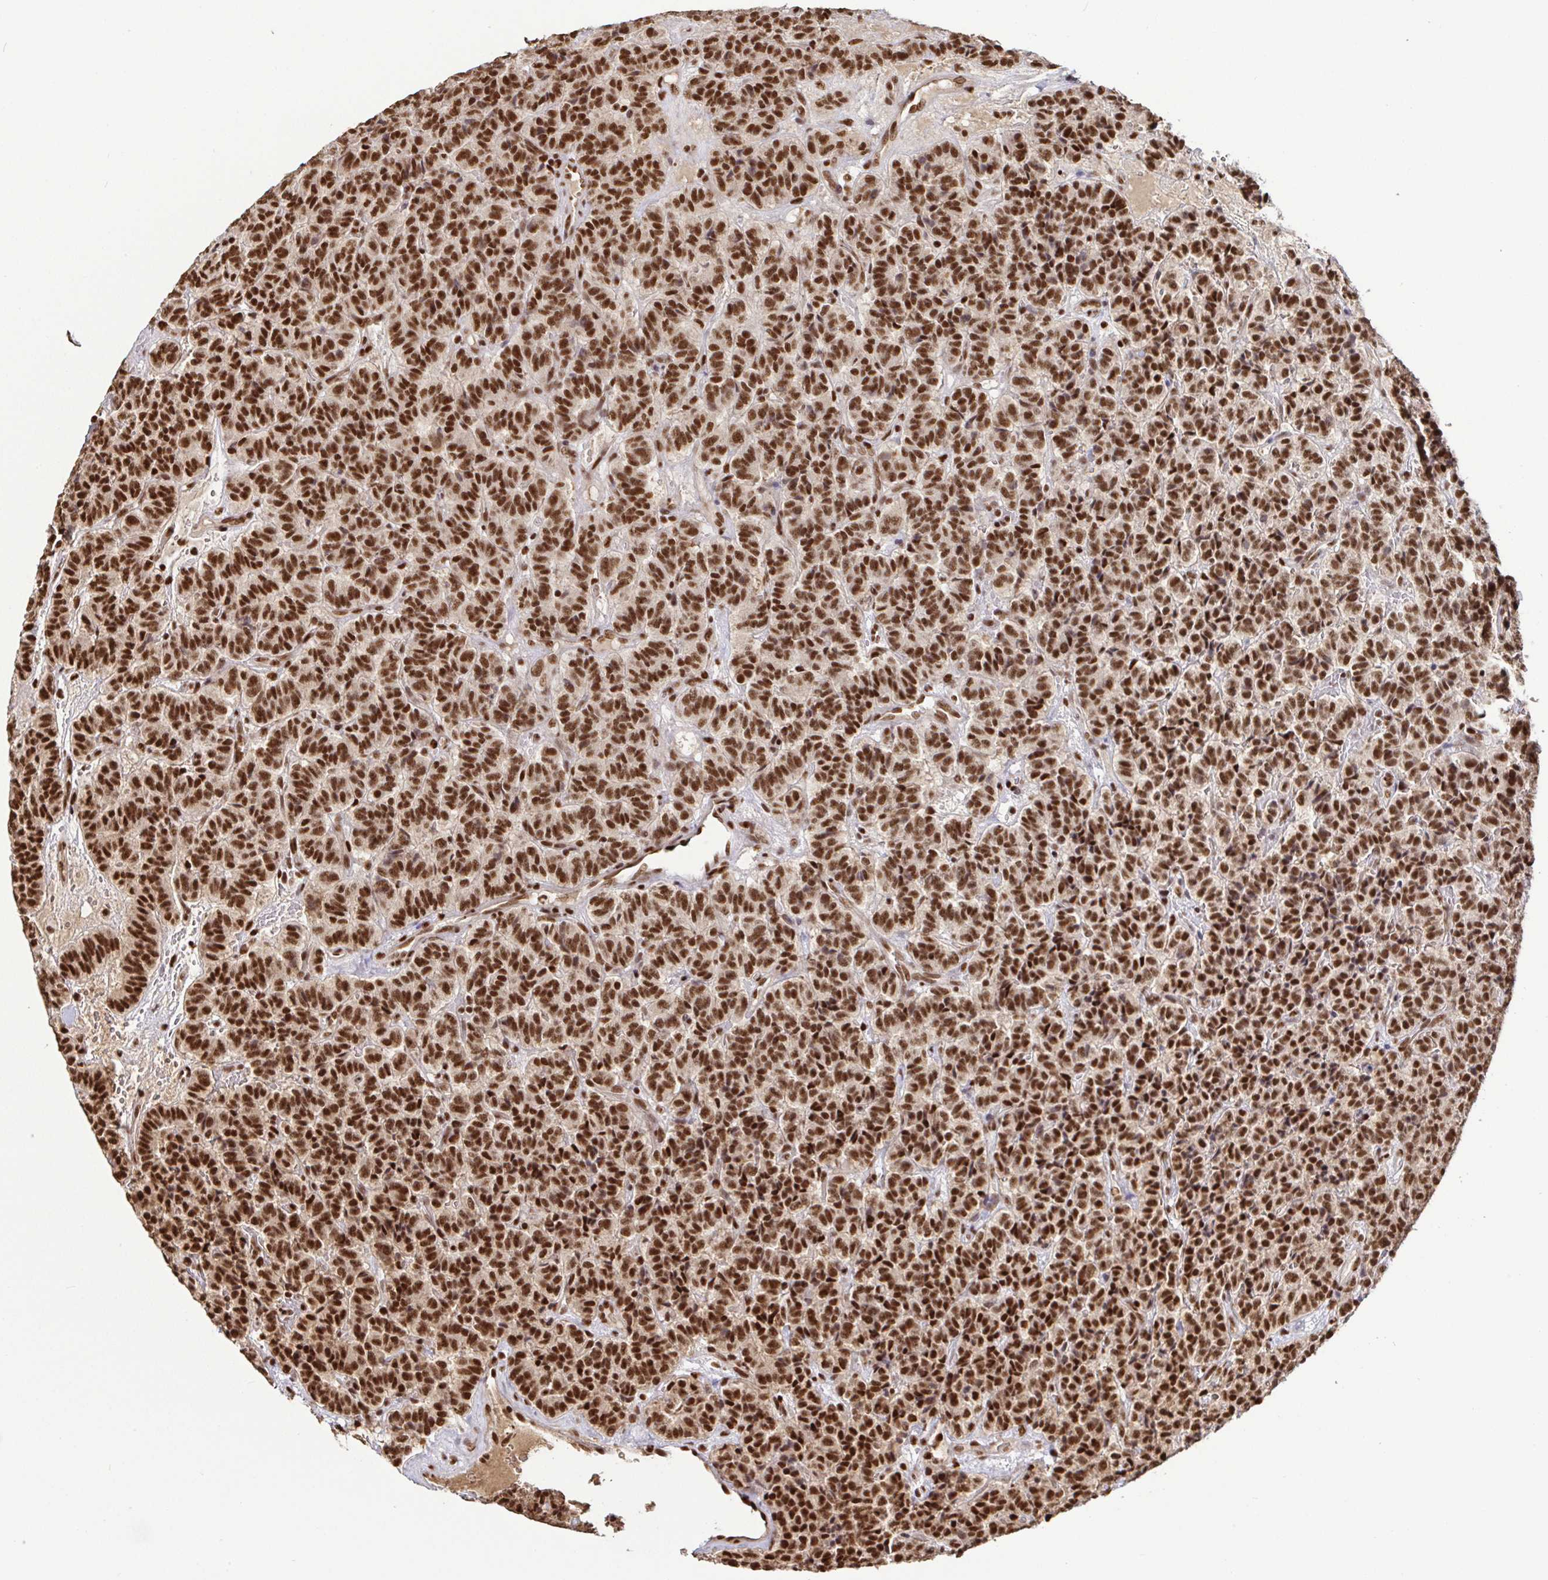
{"staining": {"intensity": "strong", "quantity": ">75%", "location": "nuclear"}, "tissue": "carcinoid", "cell_type": "Tumor cells", "image_type": "cancer", "snomed": [{"axis": "morphology", "description": "Carcinoid, malignant, NOS"}, {"axis": "topography", "description": "Pancreas"}], "caption": "High-power microscopy captured an immunohistochemistry (IHC) histopathology image of malignant carcinoid, revealing strong nuclear expression in about >75% of tumor cells.", "gene": "SP3", "patient": {"sex": "male", "age": 36}}